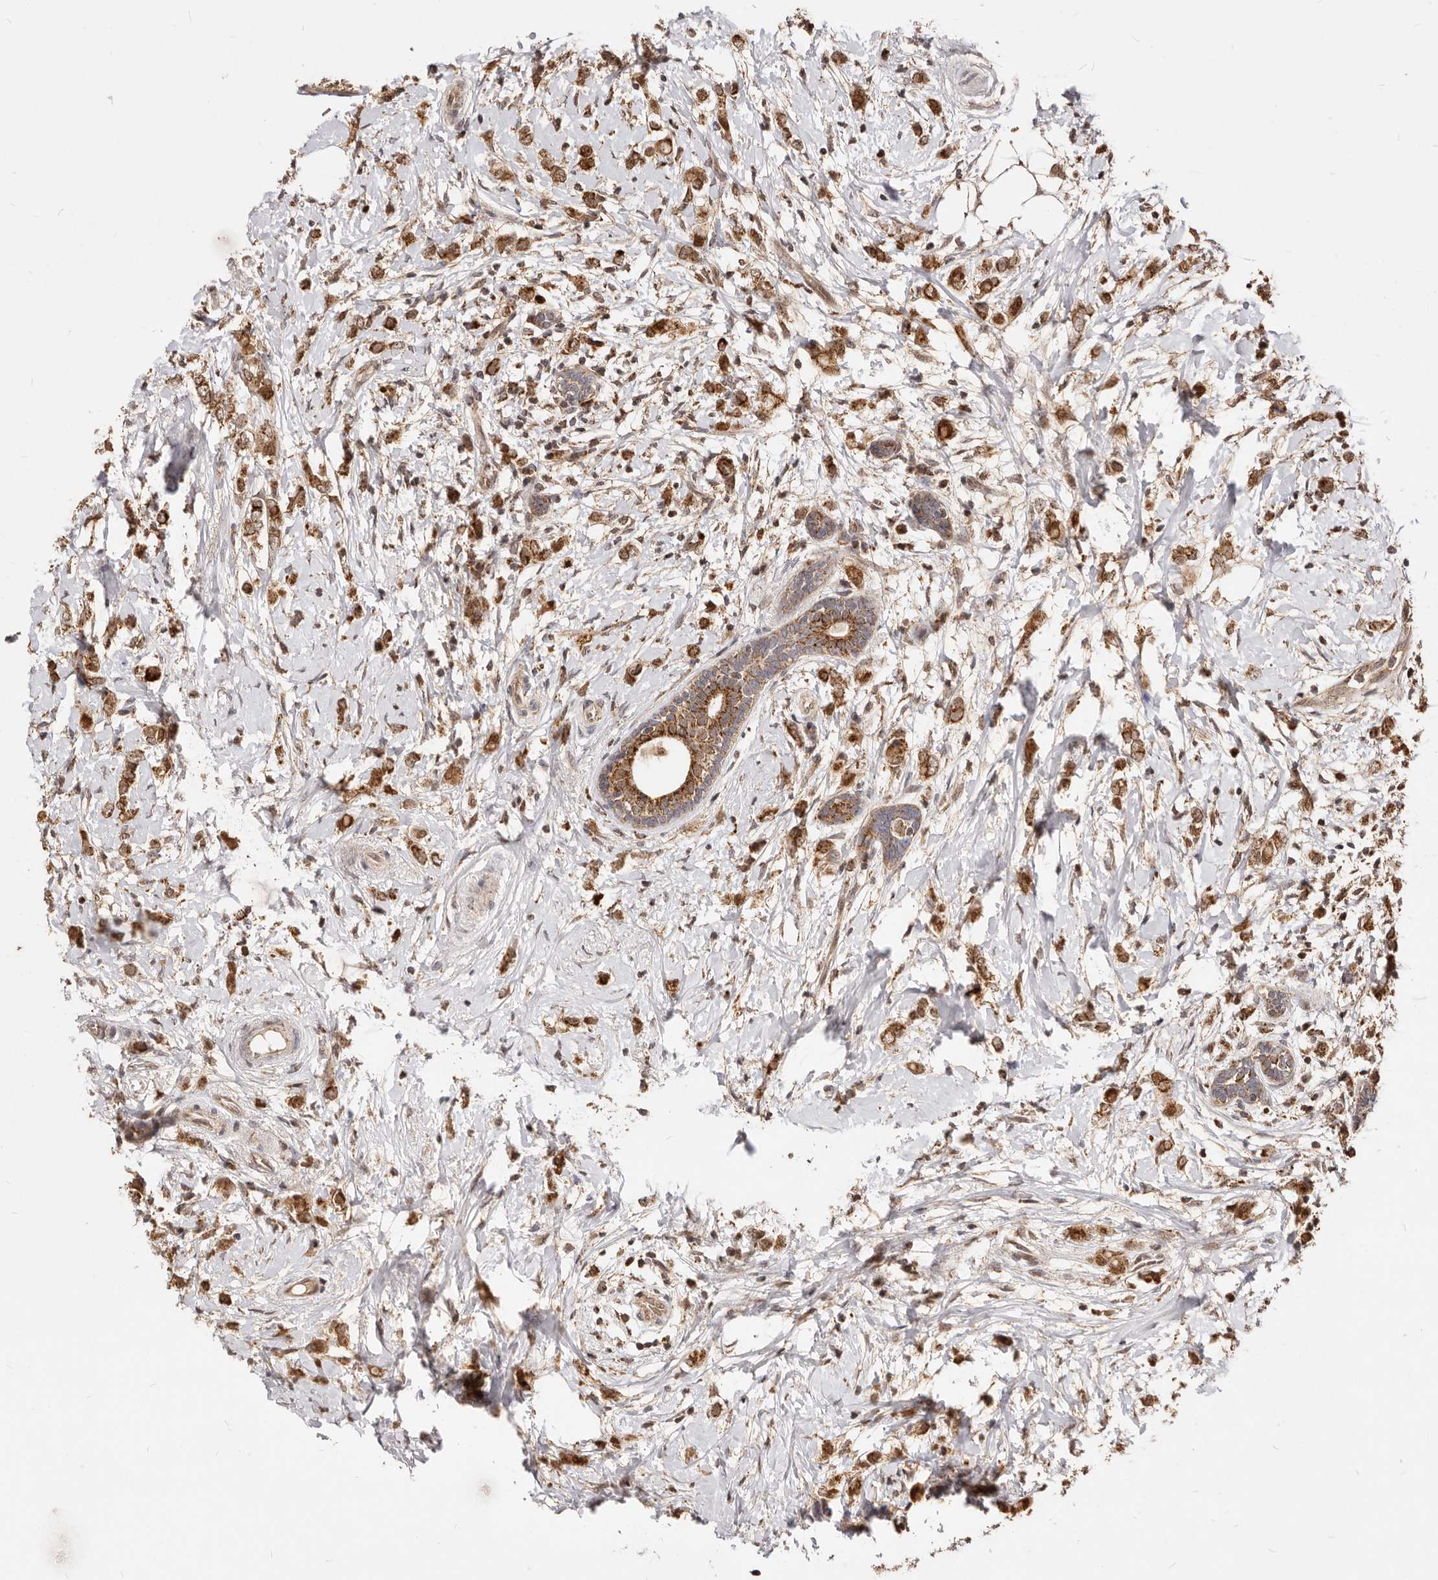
{"staining": {"intensity": "strong", "quantity": ">75%", "location": "cytoplasmic/membranous,nuclear"}, "tissue": "breast cancer", "cell_type": "Tumor cells", "image_type": "cancer", "snomed": [{"axis": "morphology", "description": "Normal tissue, NOS"}, {"axis": "morphology", "description": "Lobular carcinoma"}, {"axis": "topography", "description": "Breast"}], "caption": "The micrograph exhibits immunohistochemical staining of breast cancer. There is strong cytoplasmic/membranous and nuclear expression is appreciated in approximately >75% of tumor cells.", "gene": "SEC14L1", "patient": {"sex": "female", "age": 47}}